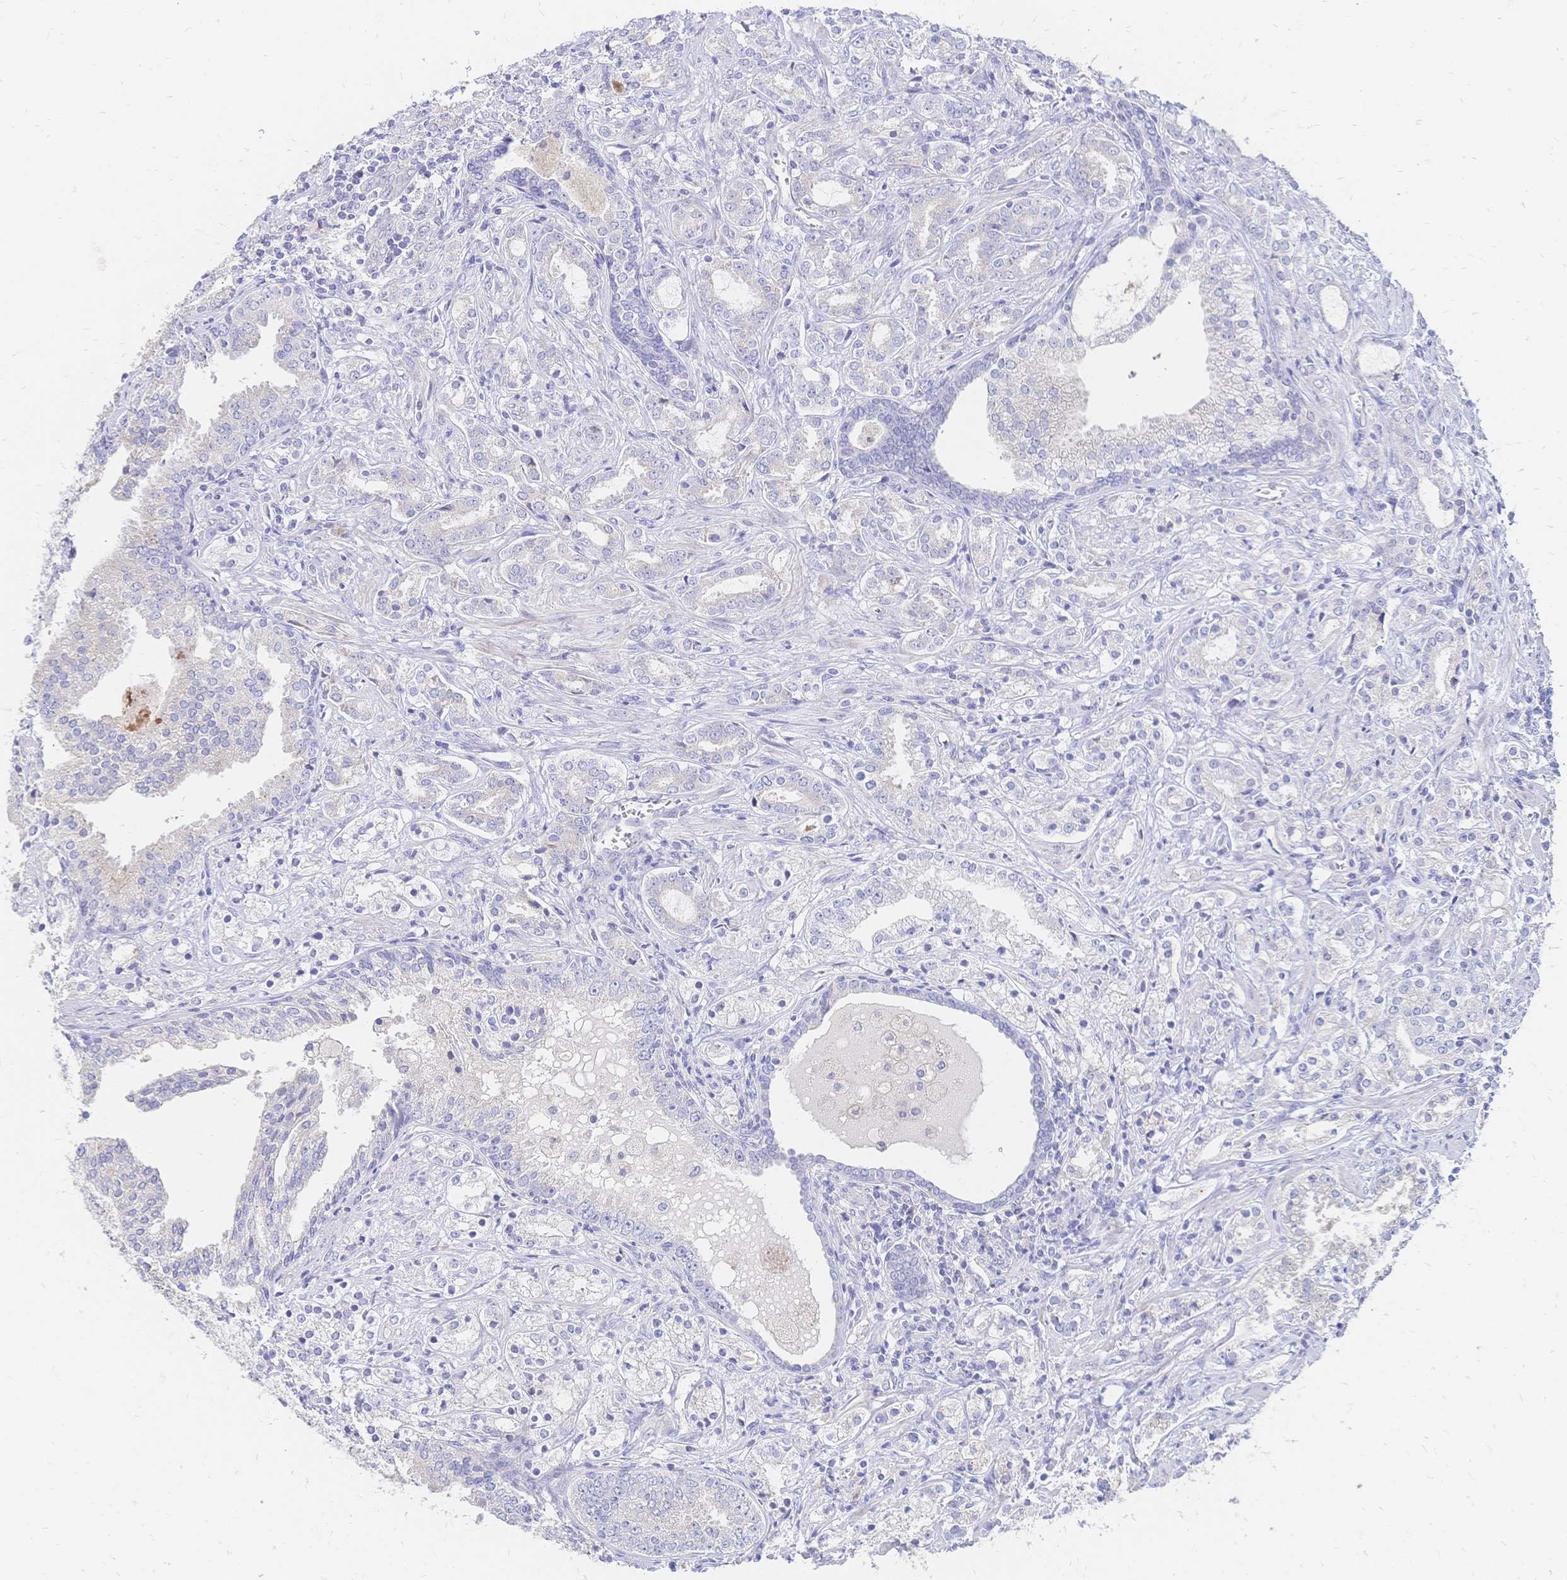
{"staining": {"intensity": "negative", "quantity": "none", "location": "none"}, "tissue": "prostate cancer", "cell_type": "Tumor cells", "image_type": "cancer", "snomed": [{"axis": "morphology", "description": "Adenocarcinoma, Medium grade"}, {"axis": "topography", "description": "Prostate"}], "caption": "Immunohistochemistry photomicrograph of human medium-grade adenocarcinoma (prostate) stained for a protein (brown), which displays no positivity in tumor cells.", "gene": "VWC2L", "patient": {"sex": "male", "age": 57}}